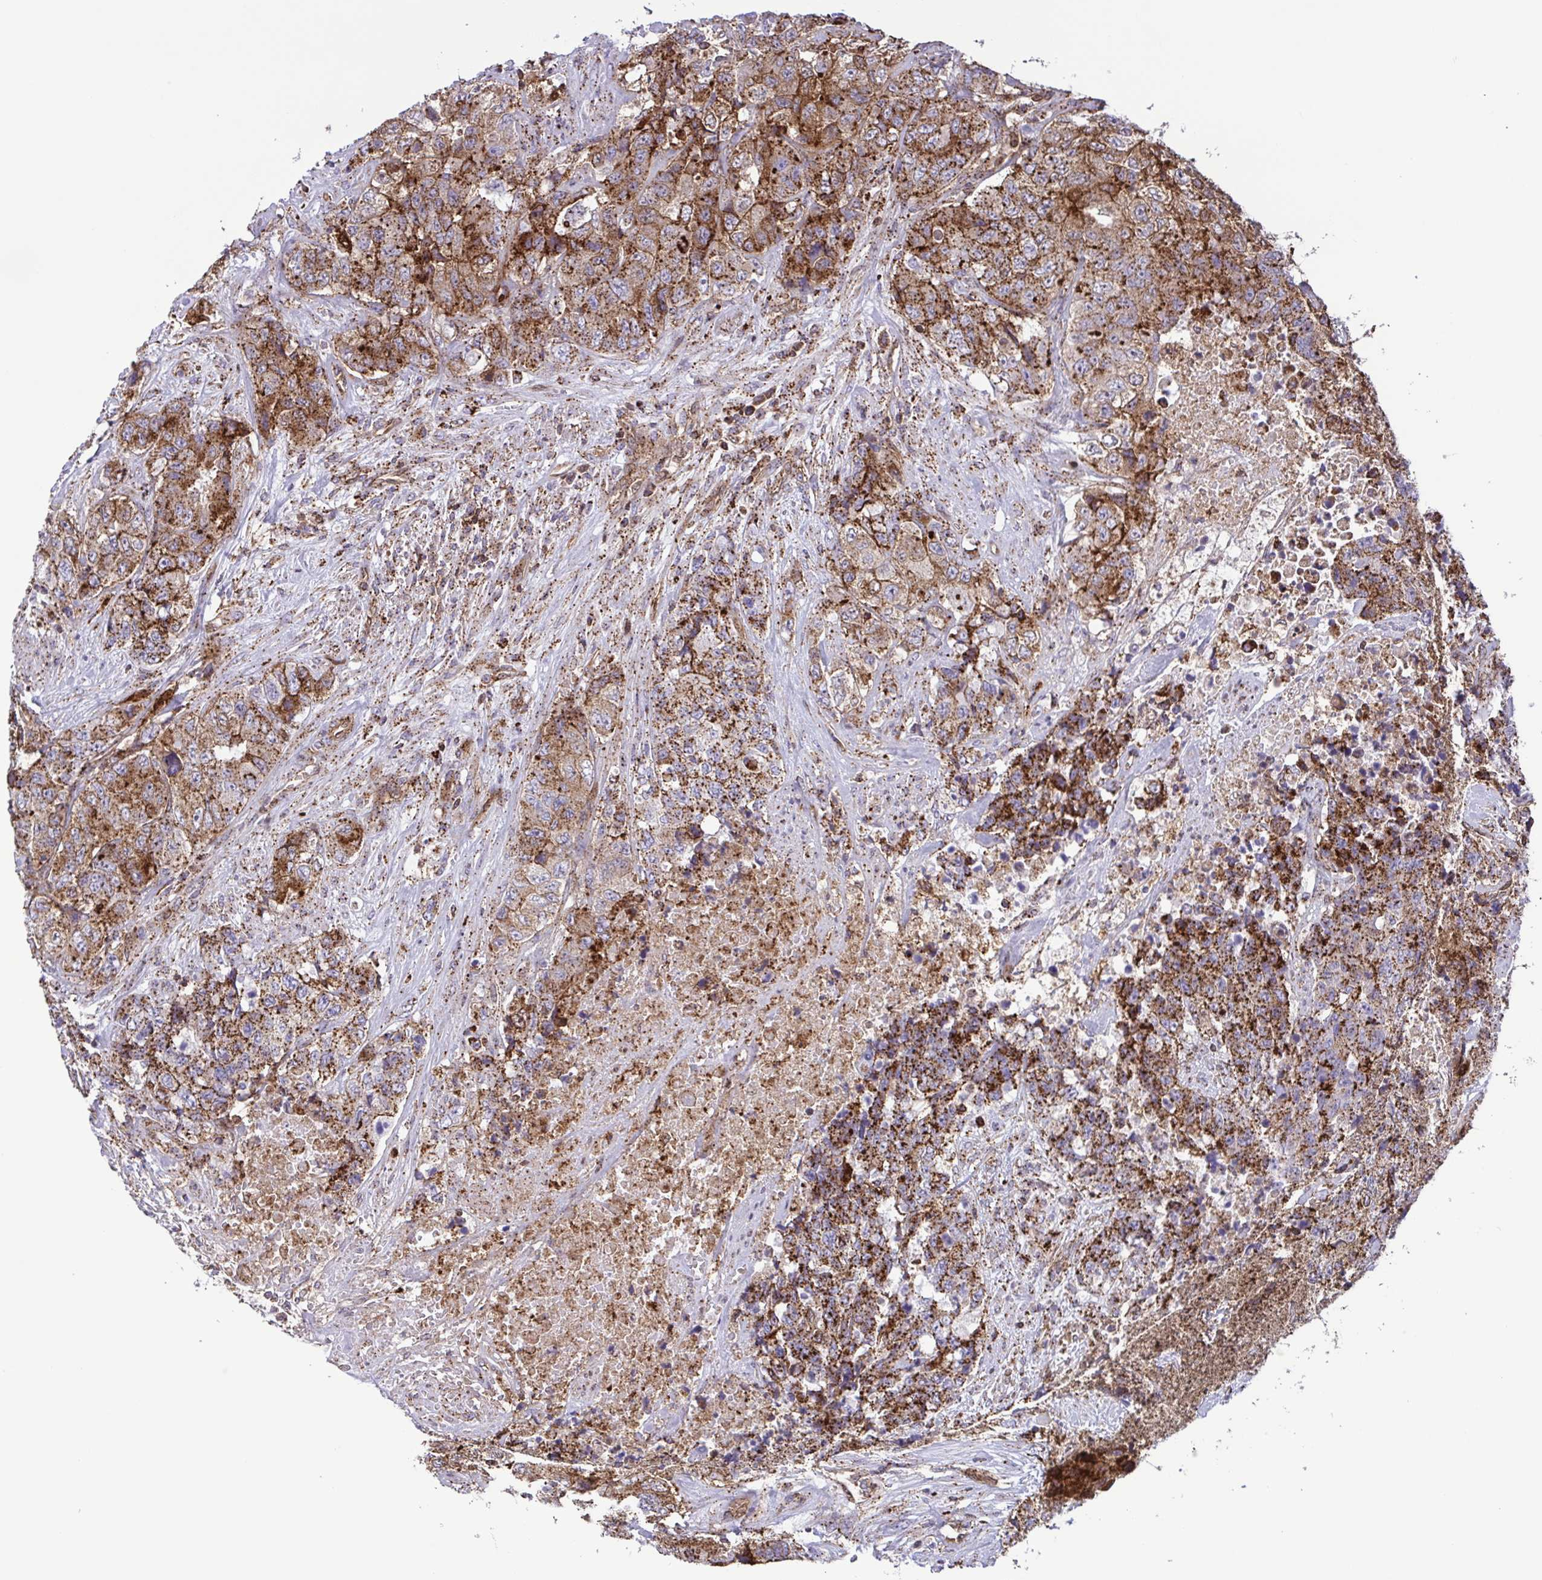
{"staining": {"intensity": "strong", "quantity": "25%-75%", "location": "cytoplasmic/membranous"}, "tissue": "urothelial cancer", "cell_type": "Tumor cells", "image_type": "cancer", "snomed": [{"axis": "morphology", "description": "Urothelial carcinoma, High grade"}, {"axis": "topography", "description": "Urinary bladder"}], "caption": "Immunohistochemistry (IHC) (DAB) staining of human urothelial cancer reveals strong cytoplasmic/membranous protein staining in approximately 25%-75% of tumor cells.", "gene": "CHMP1B", "patient": {"sex": "female", "age": 78}}